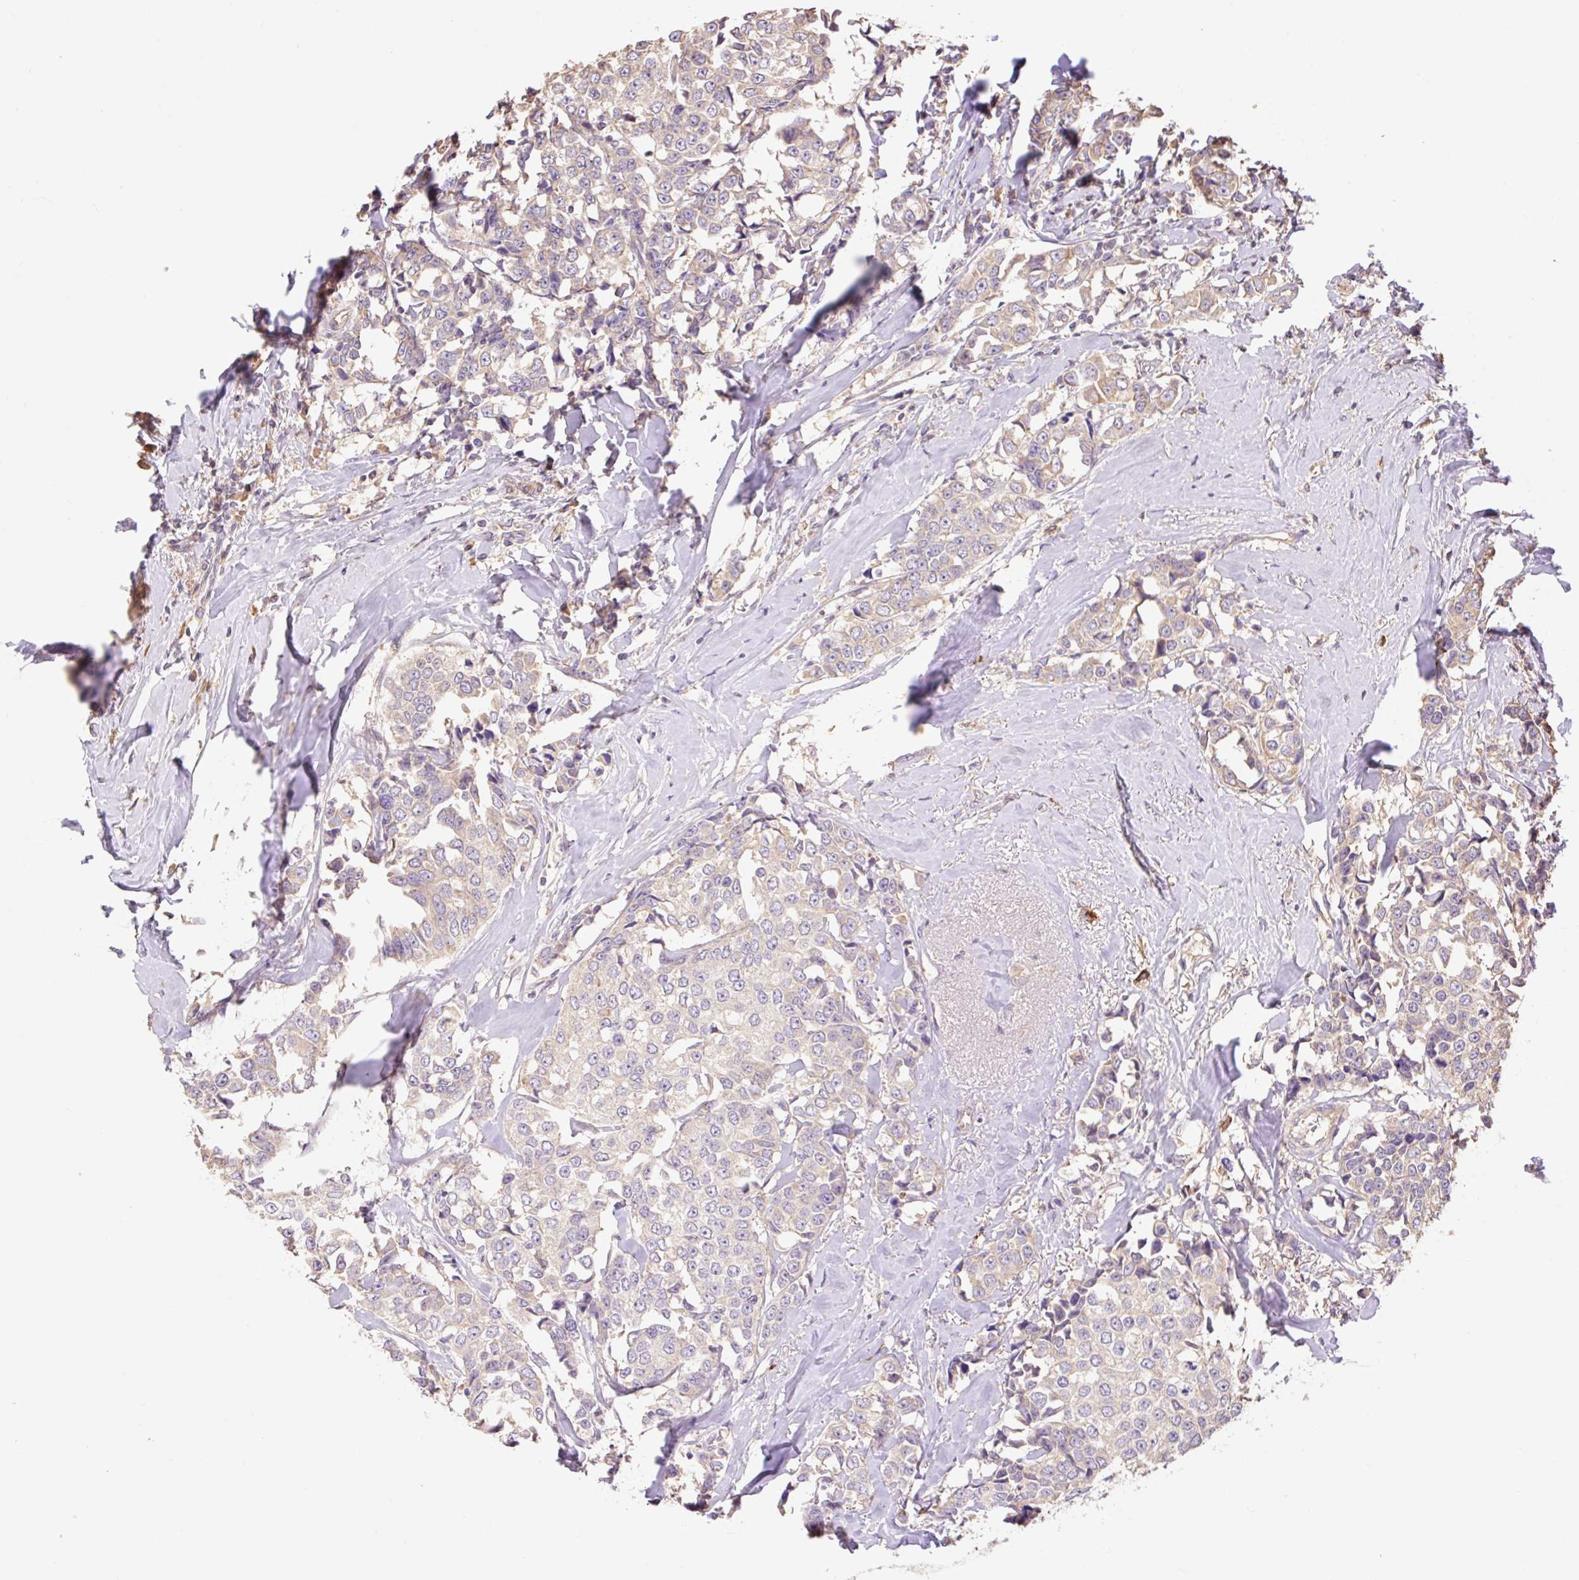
{"staining": {"intensity": "weak", "quantity": "25%-75%", "location": "cytoplasmic/membranous"}, "tissue": "breast cancer", "cell_type": "Tumor cells", "image_type": "cancer", "snomed": [{"axis": "morphology", "description": "Duct carcinoma"}, {"axis": "topography", "description": "Breast"}], "caption": "Brown immunohistochemical staining in breast invasive ductal carcinoma demonstrates weak cytoplasmic/membranous staining in about 25%-75% of tumor cells. (Brightfield microscopy of DAB IHC at high magnification).", "gene": "DESI1", "patient": {"sex": "female", "age": 80}}